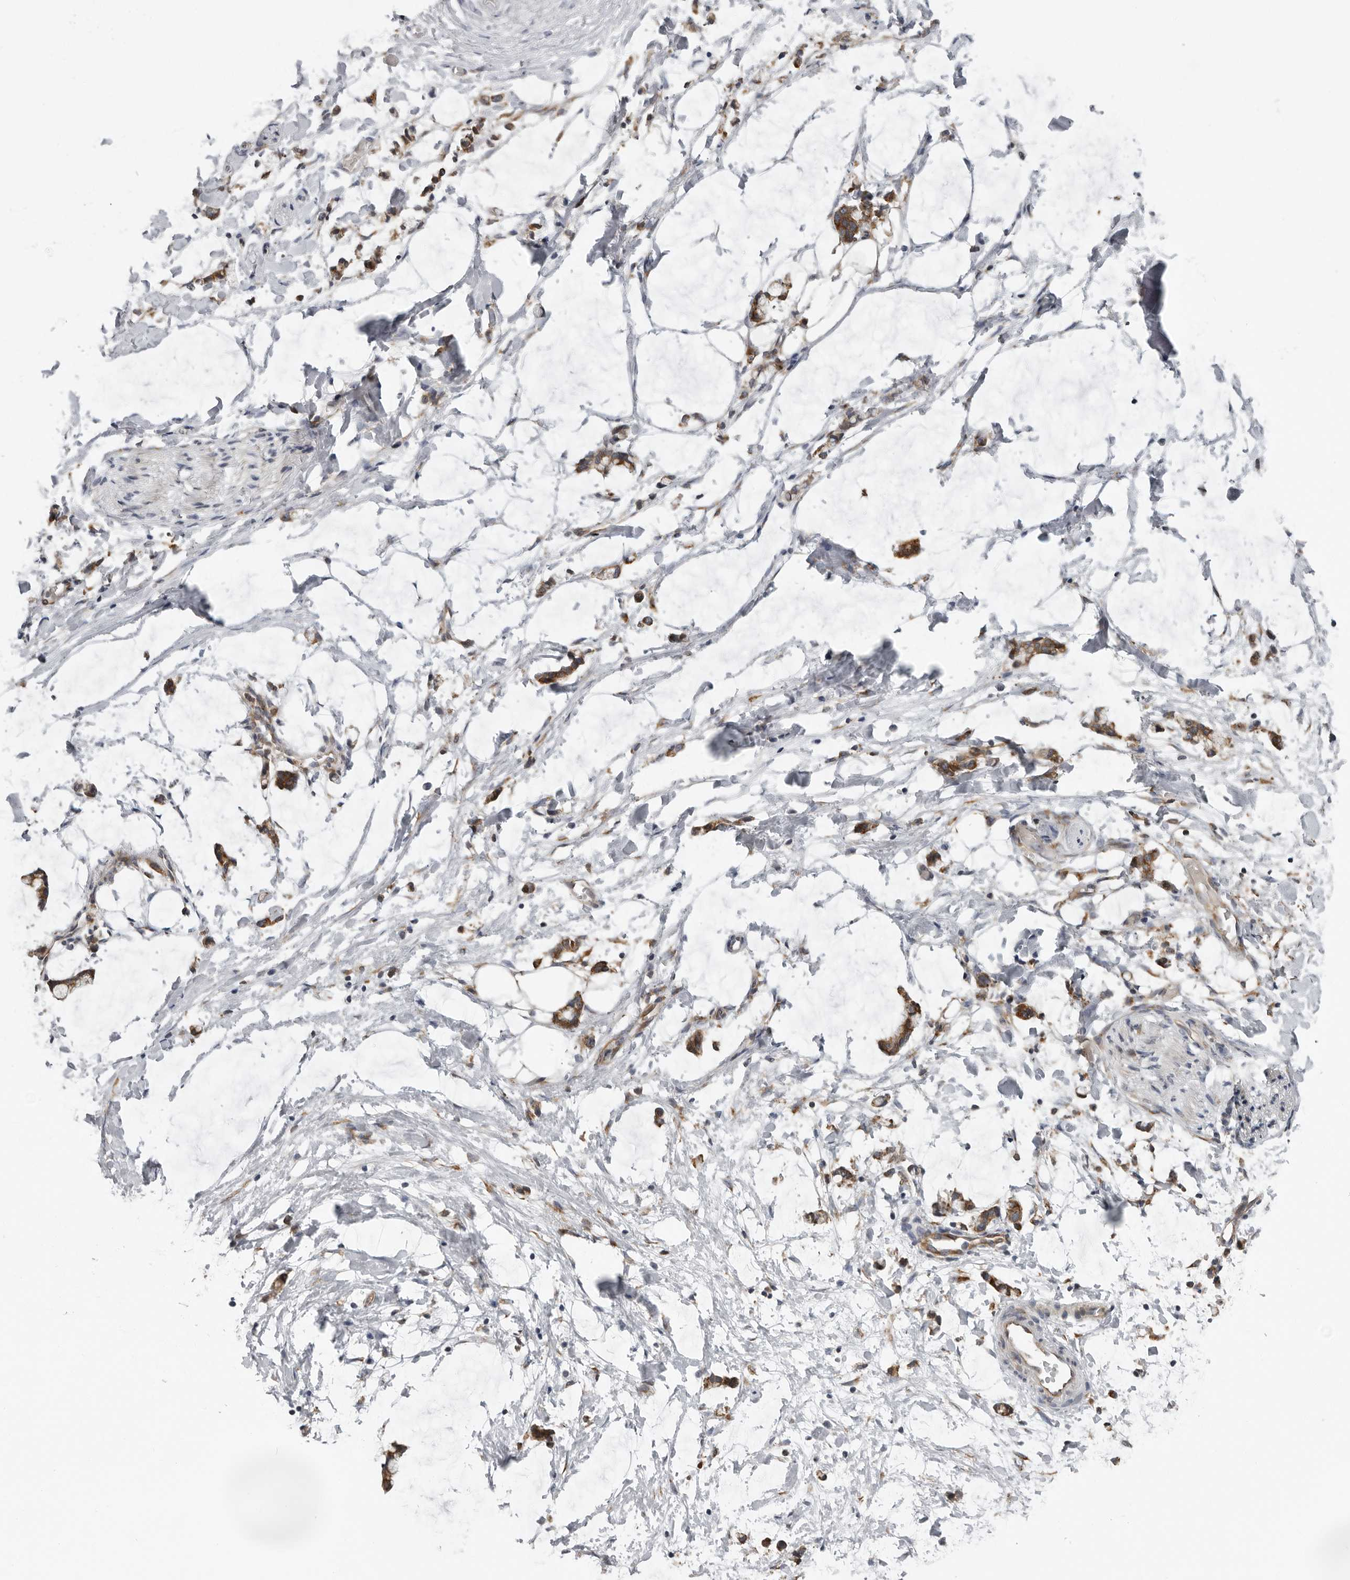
{"staining": {"intensity": "negative", "quantity": "none", "location": "none"}, "tissue": "adipose tissue", "cell_type": "Adipocytes", "image_type": "normal", "snomed": [{"axis": "morphology", "description": "Normal tissue, NOS"}, {"axis": "morphology", "description": "Adenocarcinoma, NOS"}, {"axis": "topography", "description": "Colon"}, {"axis": "topography", "description": "Peripheral nerve tissue"}], "caption": "IHC photomicrograph of normal adipose tissue: human adipose tissue stained with DAB (3,3'-diaminobenzidine) reveals no significant protein staining in adipocytes.", "gene": "ALPK2", "patient": {"sex": "male", "age": 14}}